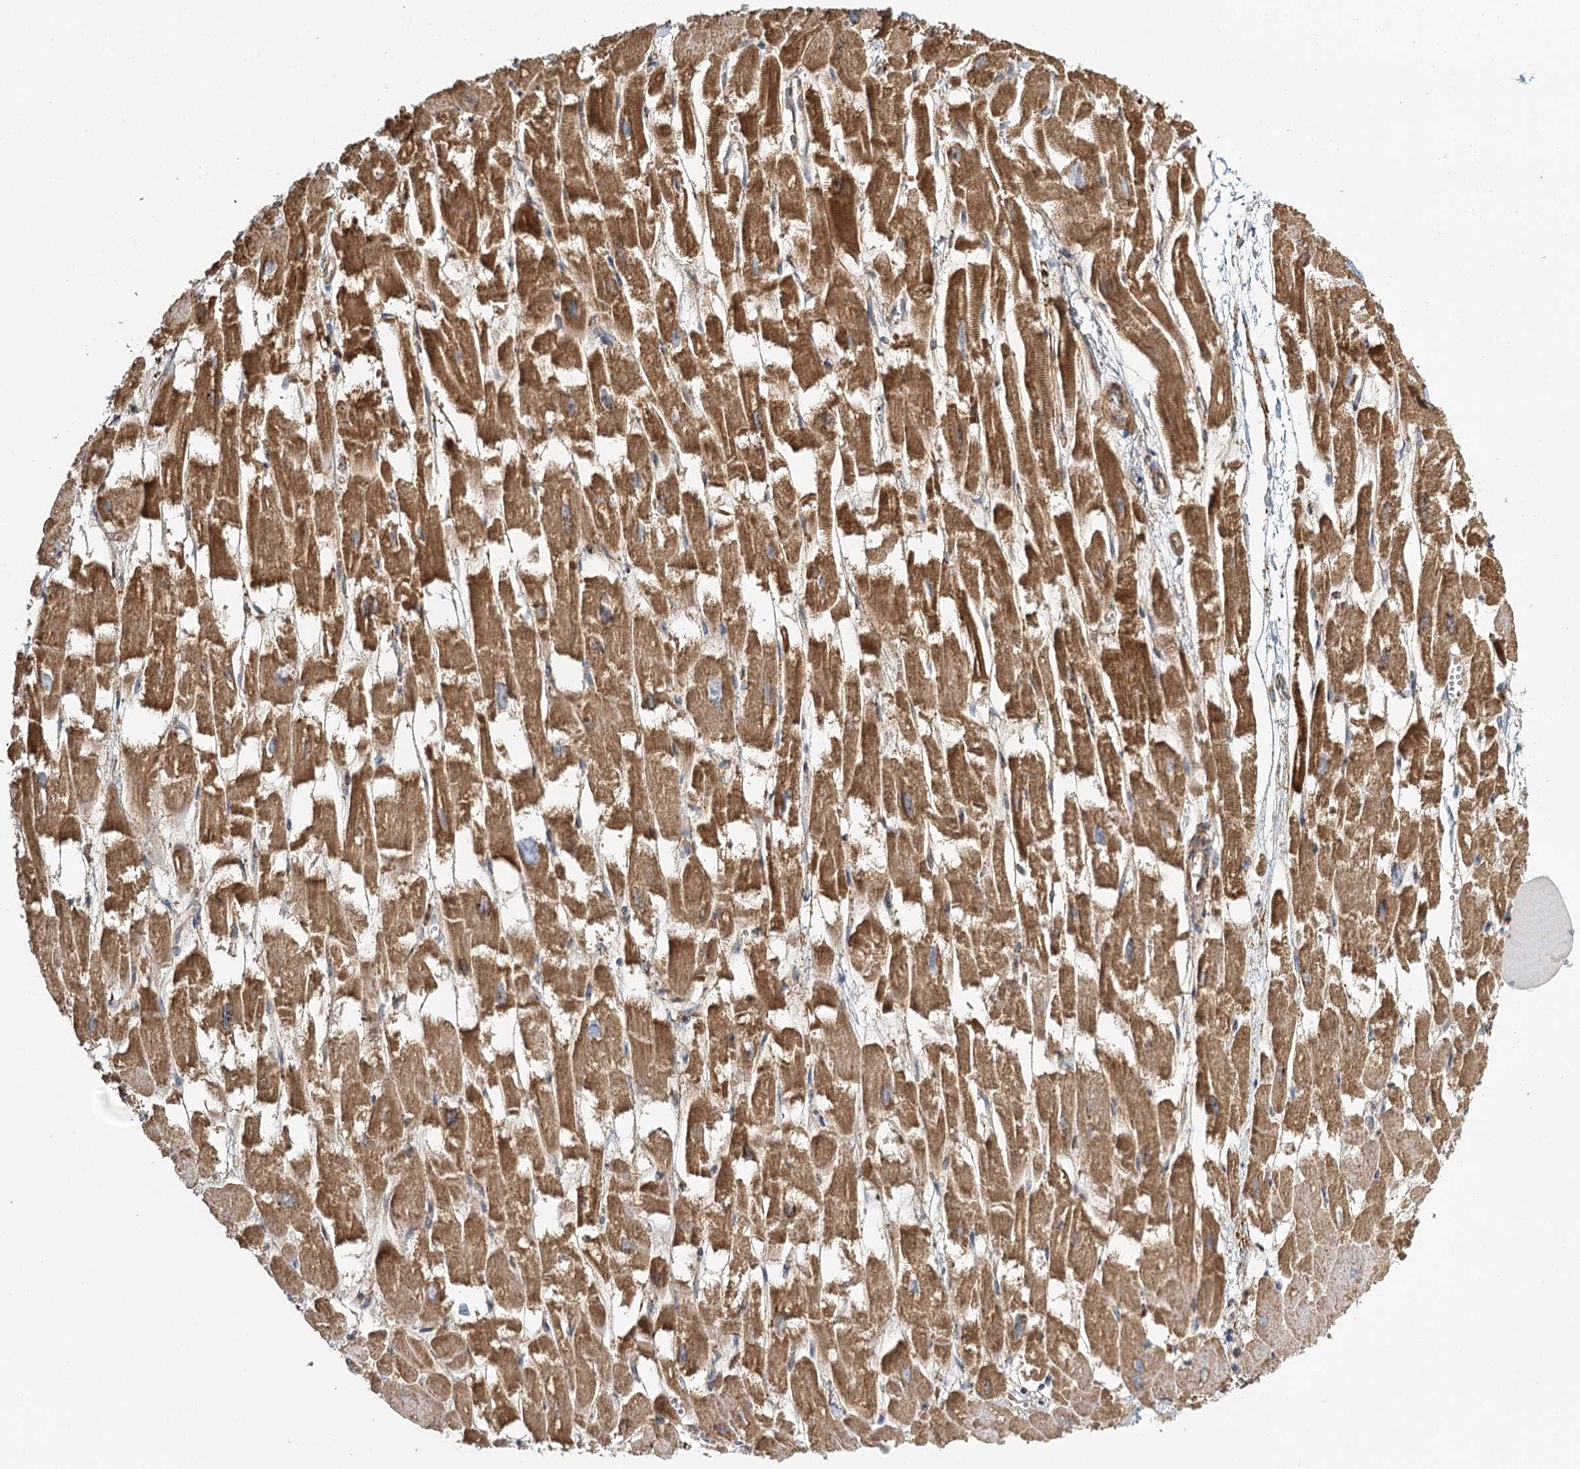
{"staining": {"intensity": "moderate", "quantity": ">75%", "location": "cytoplasmic/membranous"}, "tissue": "heart muscle", "cell_type": "Cardiomyocytes", "image_type": "normal", "snomed": [{"axis": "morphology", "description": "Normal tissue, NOS"}, {"axis": "topography", "description": "Heart"}], "caption": "This photomicrograph exhibits immunohistochemistry (IHC) staining of benign heart muscle, with medium moderate cytoplasmic/membranous positivity in approximately >75% of cardiomyocytes.", "gene": "TAS1R1", "patient": {"sex": "male", "age": 54}}